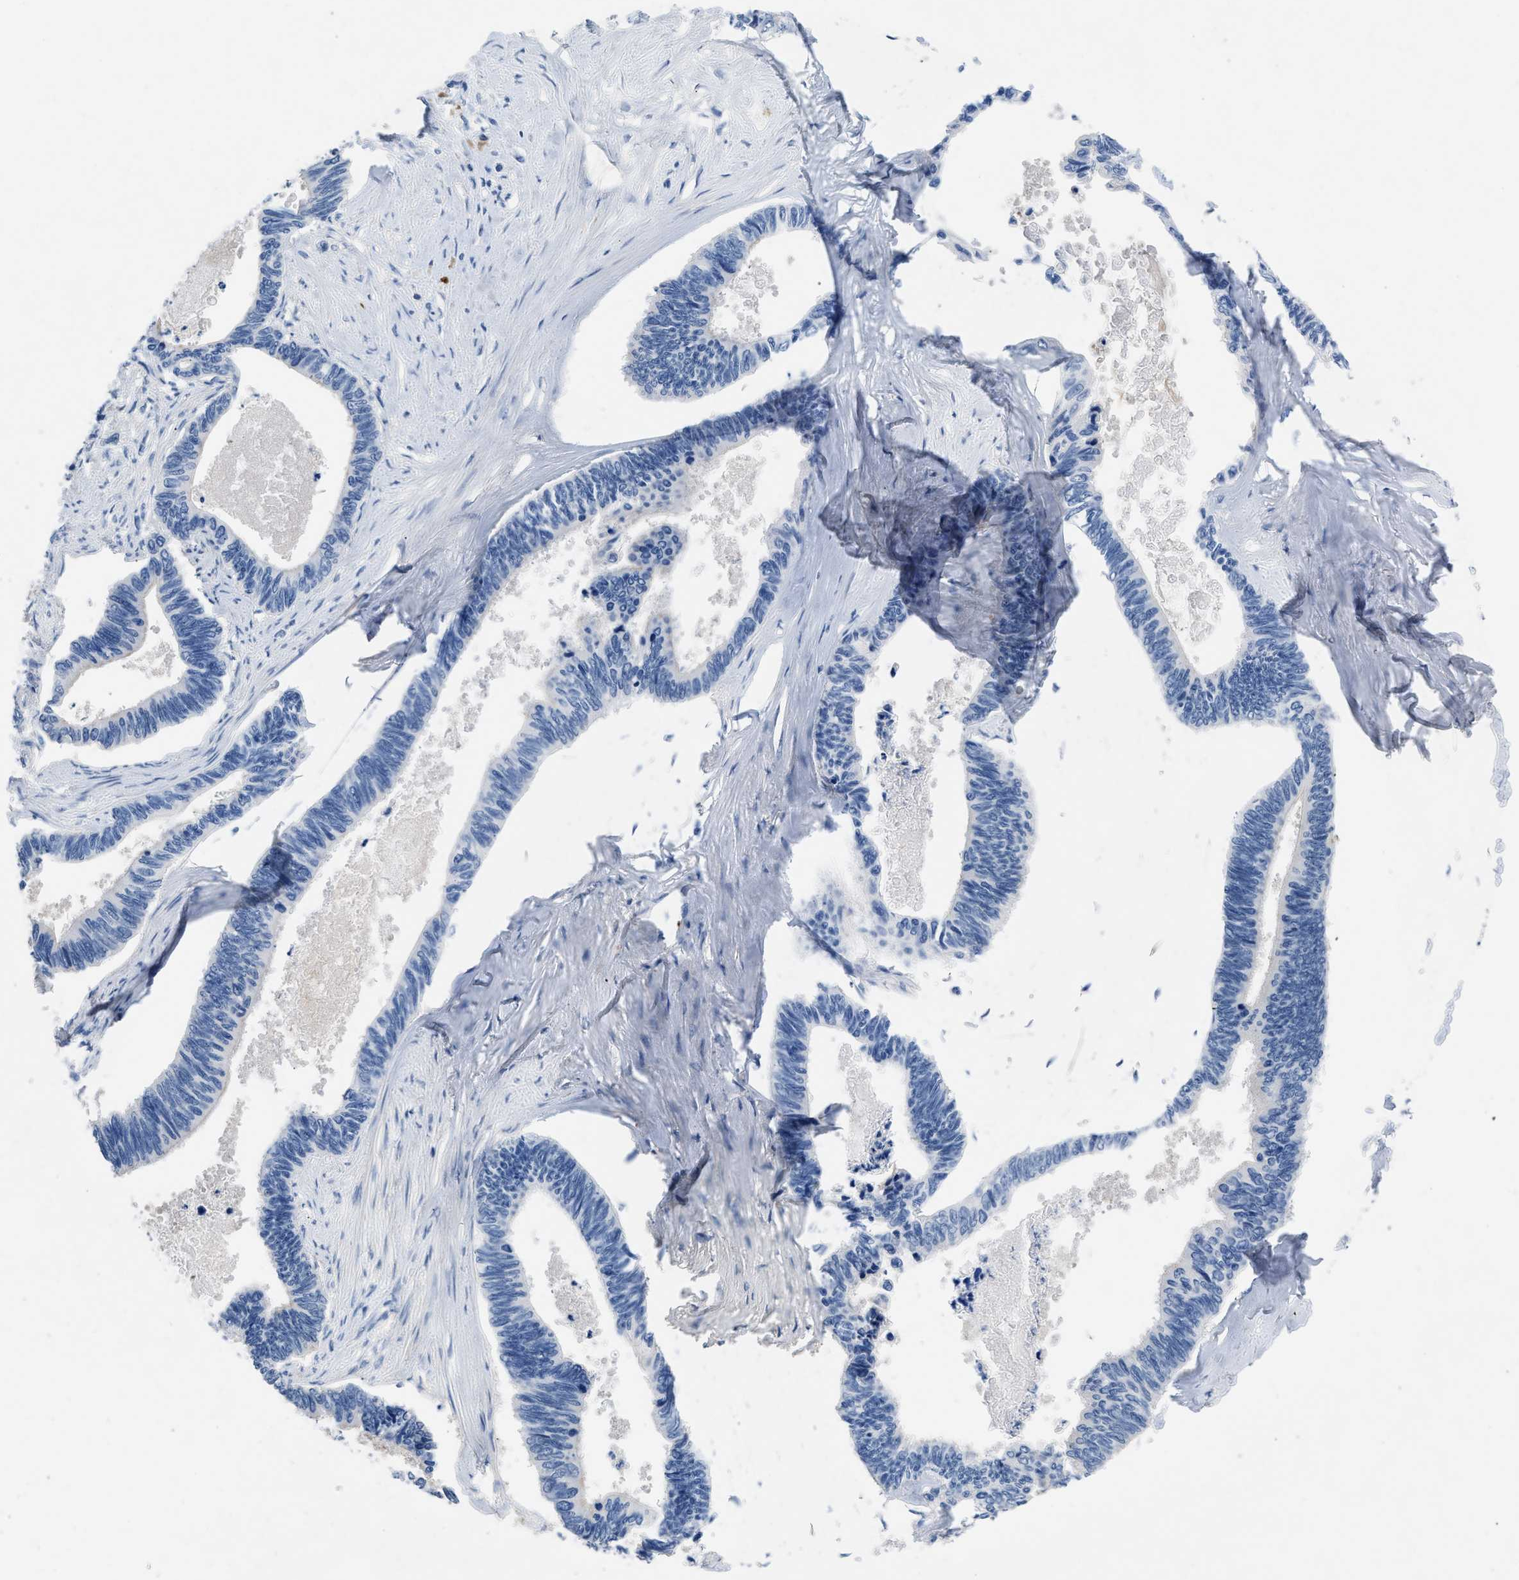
{"staining": {"intensity": "negative", "quantity": "none", "location": "none"}, "tissue": "pancreatic cancer", "cell_type": "Tumor cells", "image_type": "cancer", "snomed": [{"axis": "morphology", "description": "Adenocarcinoma, NOS"}, {"axis": "topography", "description": "Pancreas"}], "caption": "The histopathology image displays no significant expression in tumor cells of pancreatic cancer (adenocarcinoma).", "gene": "FGF18", "patient": {"sex": "female", "age": 70}}